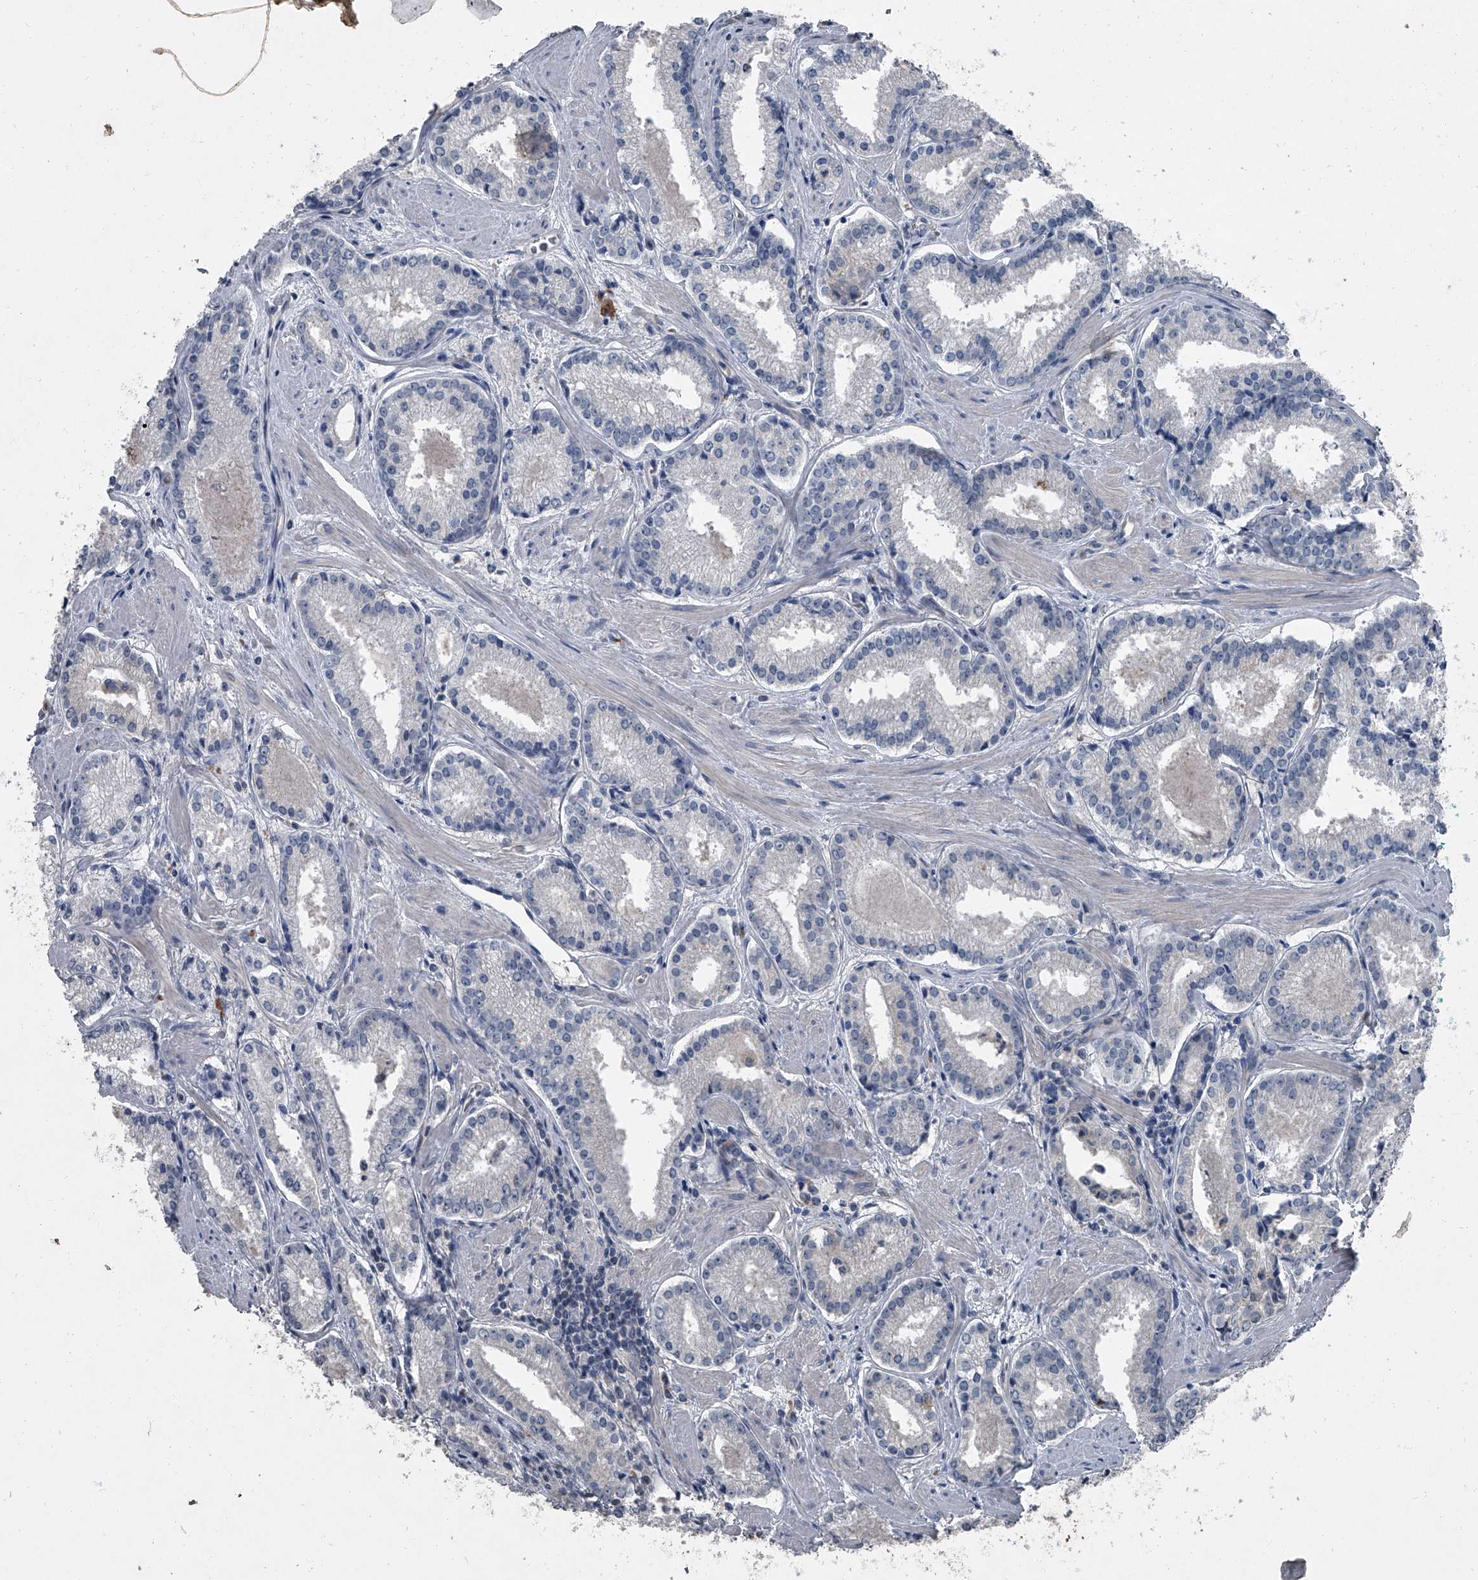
{"staining": {"intensity": "negative", "quantity": "none", "location": "none"}, "tissue": "prostate cancer", "cell_type": "Tumor cells", "image_type": "cancer", "snomed": [{"axis": "morphology", "description": "Adenocarcinoma, Low grade"}, {"axis": "topography", "description": "Prostate"}], "caption": "Image shows no significant protein positivity in tumor cells of prostate cancer (adenocarcinoma (low-grade)).", "gene": "HEPHL1", "patient": {"sex": "male", "age": 54}}